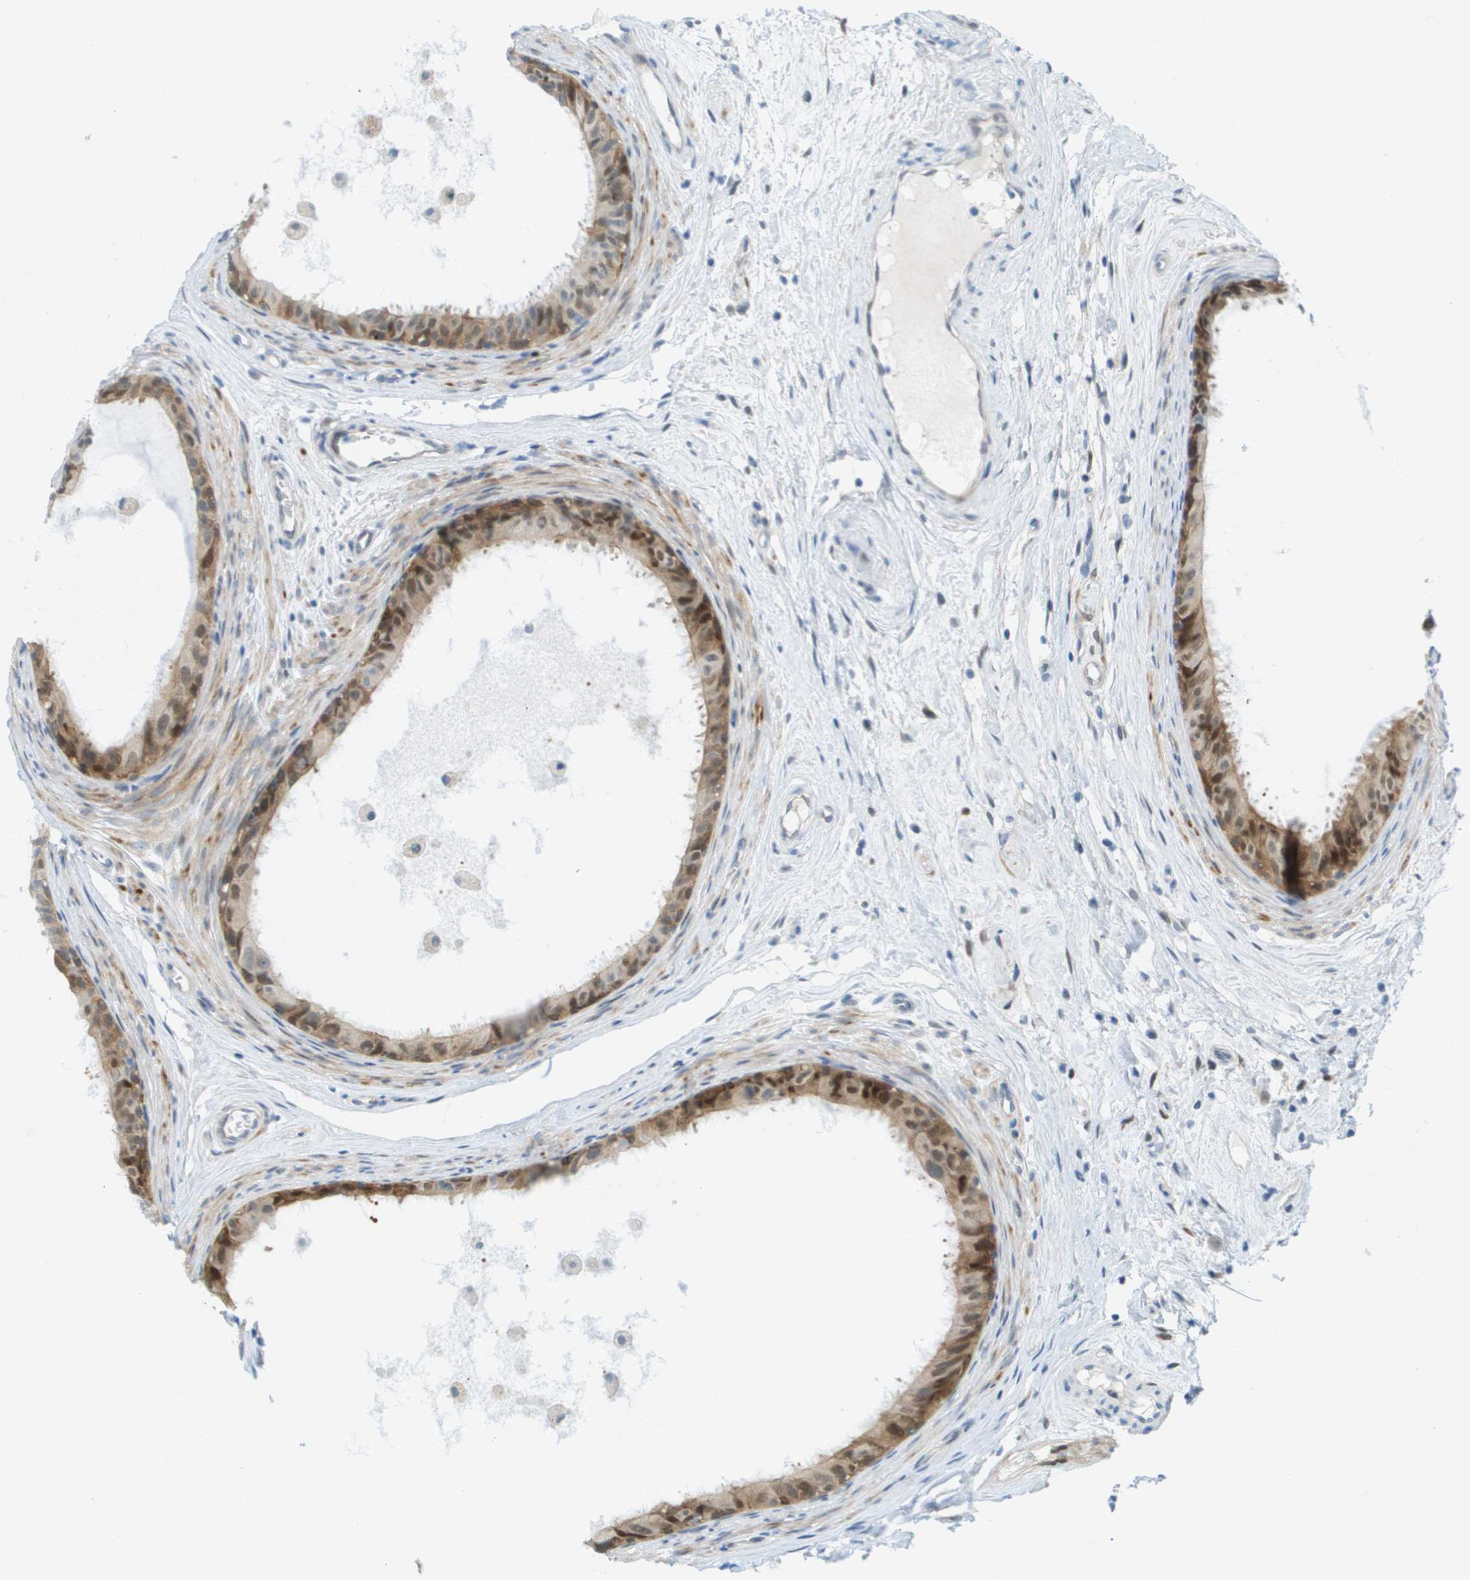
{"staining": {"intensity": "moderate", "quantity": ">75%", "location": "cytoplasmic/membranous,nuclear"}, "tissue": "epididymis", "cell_type": "Glandular cells", "image_type": "normal", "snomed": [{"axis": "morphology", "description": "Normal tissue, NOS"}, {"axis": "morphology", "description": "Inflammation, NOS"}, {"axis": "topography", "description": "Epididymis"}], "caption": "Glandular cells show medium levels of moderate cytoplasmic/membranous,nuclear expression in about >75% of cells in benign epididymis.", "gene": "CUL9", "patient": {"sex": "male", "age": 85}}